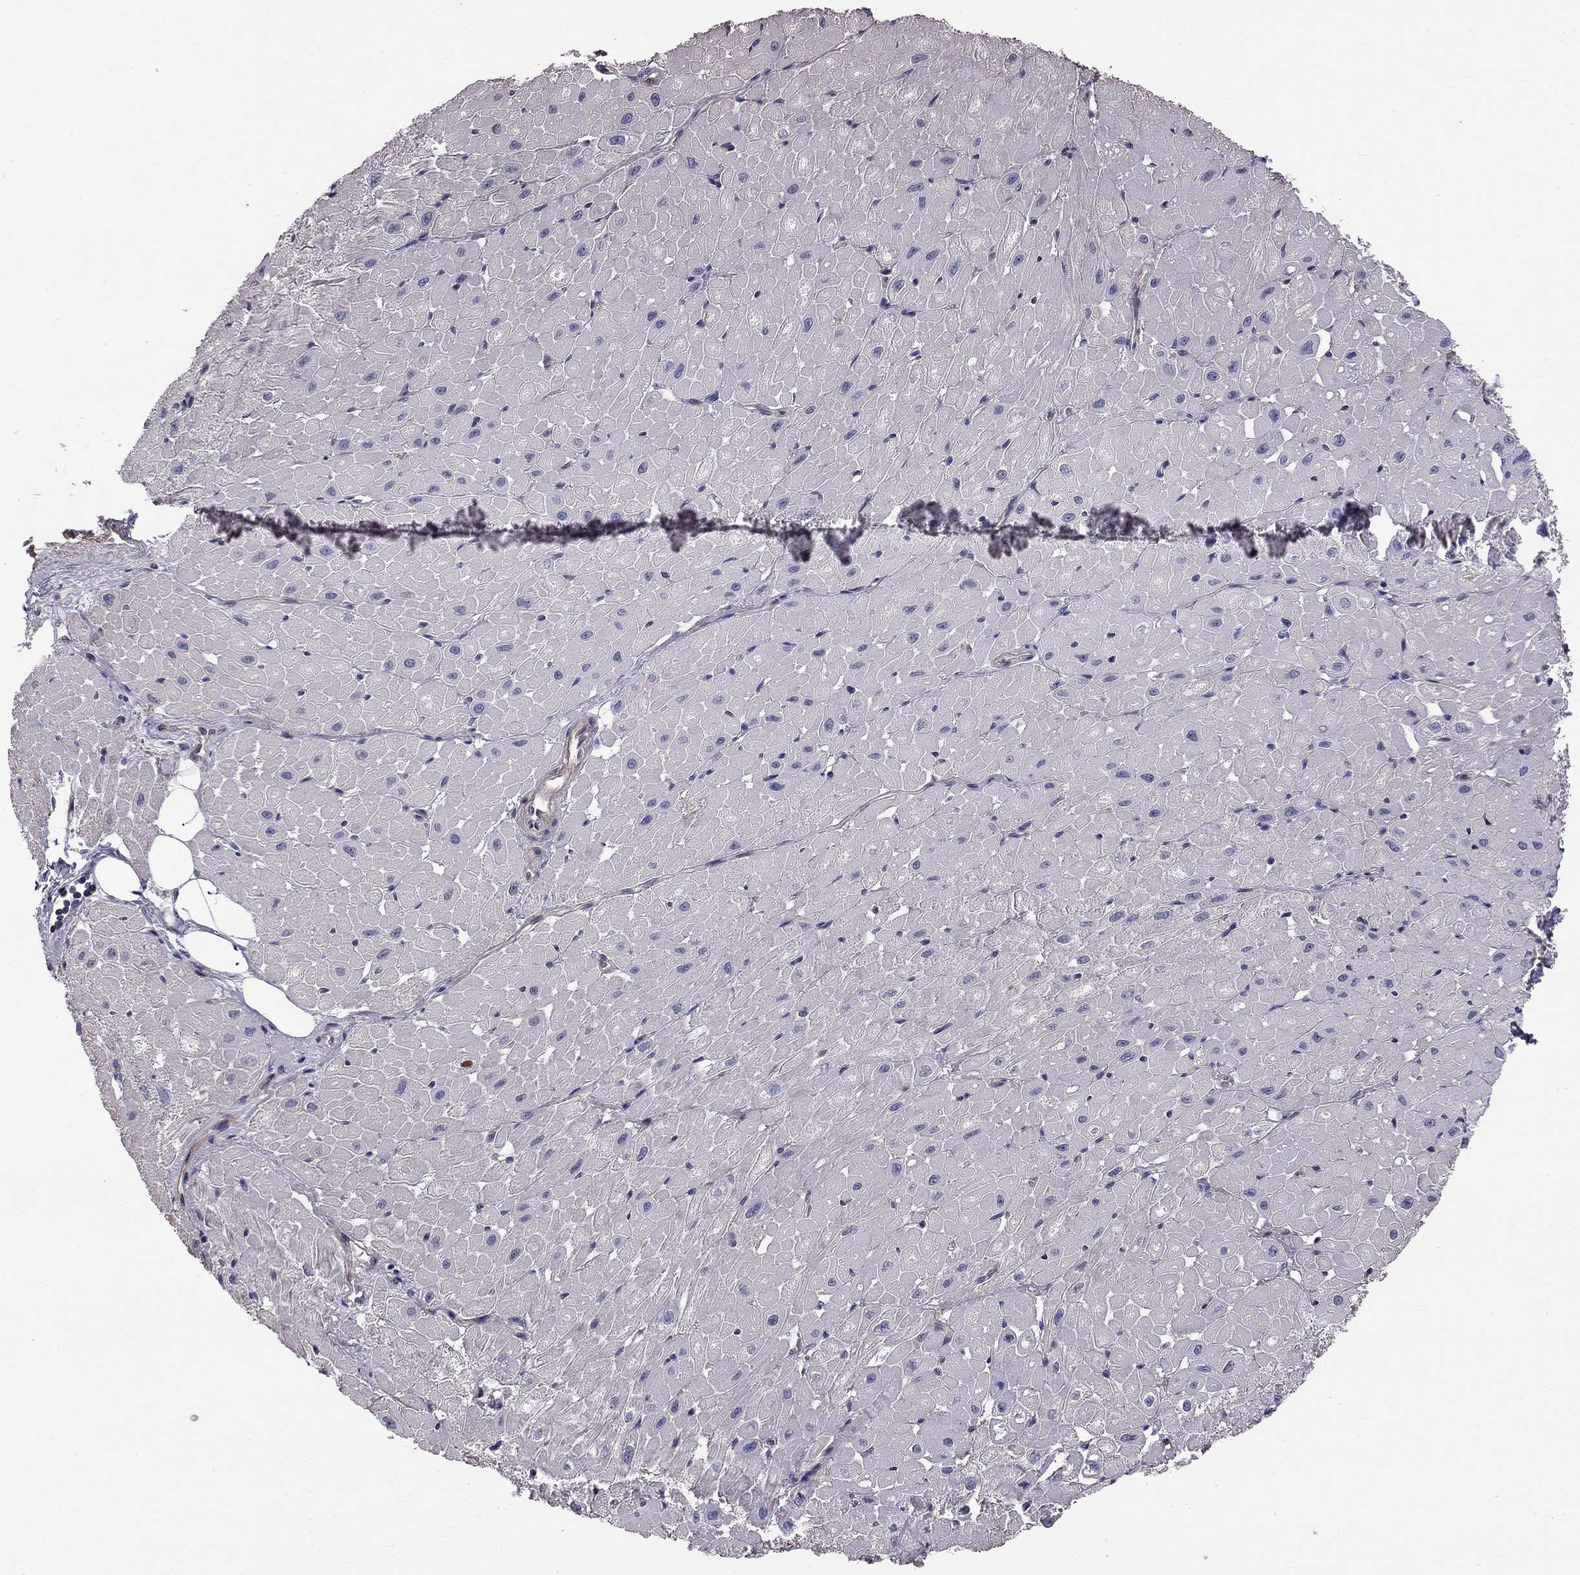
{"staining": {"intensity": "negative", "quantity": "none", "location": "none"}, "tissue": "heart muscle", "cell_type": "Cardiomyocytes", "image_type": "normal", "snomed": [{"axis": "morphology", "description": "Normal tissue, NOS"}, {"axis": "topography", "description": "Heart"}], "caption": "The micrograph reveals no staining of cardiomyocytes in unremarkable heart muscle.", "gene": "GJB4", "patient": {"sex": "male", "age": 62}}